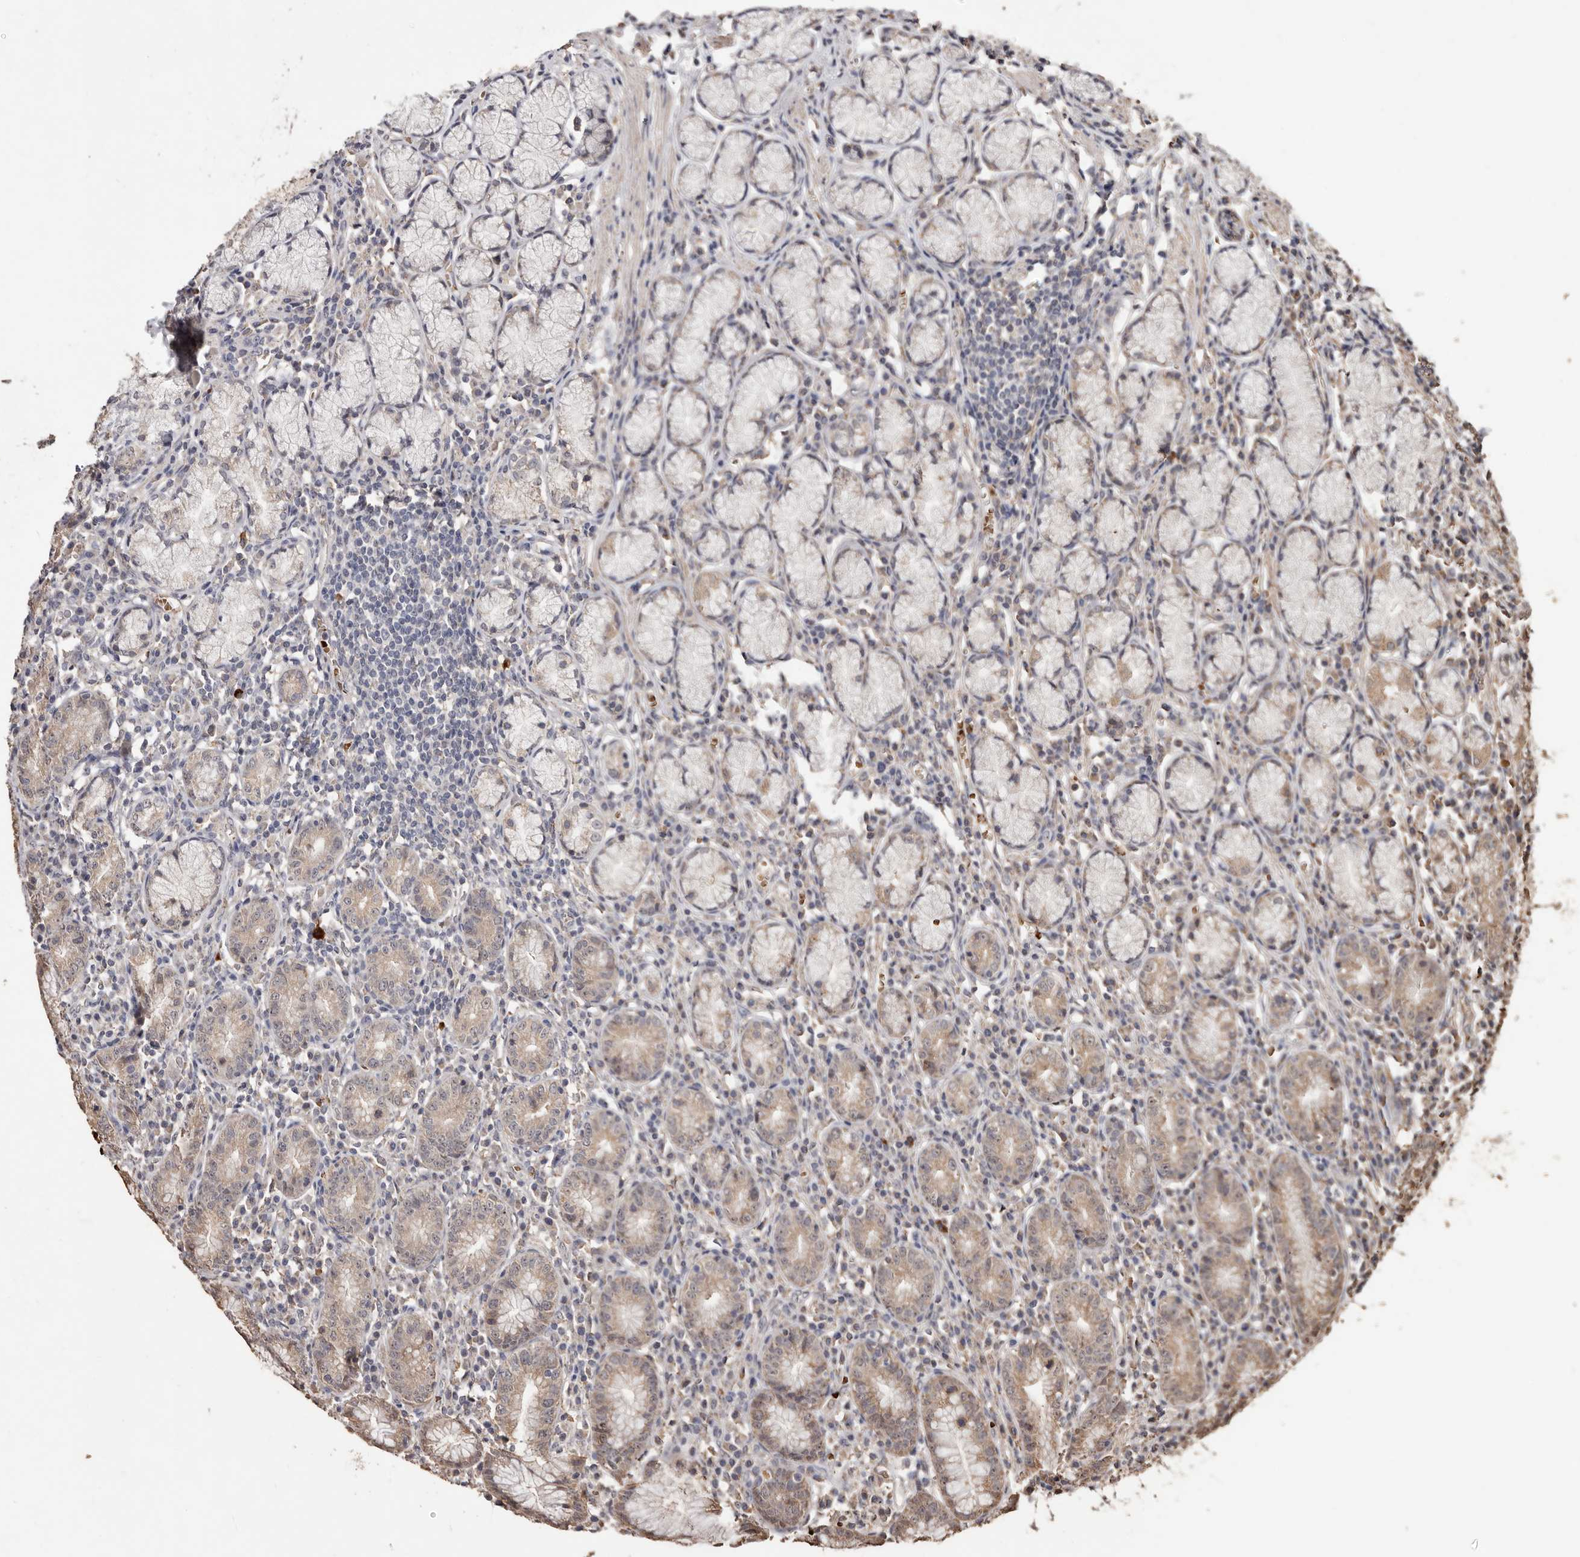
{"staining": {"intensity": "moderate", "quantity": "25%-75%", "location": "cytoplasmic/membranous"}, "tissue": "stomach", "cell_type": "Glandular cells", "image_type": "normal", "snomed": [{"axis": "morphology", "description": "Normal tissue, NOS"}, {"axis": "topography", "description": "Stomach"}], "caption": "Immunohistochemical staining of normal stomach displays moderate cytoplasmic/membranous protein expression in about 25%-75% of glandular cells.", "gene": "GRAMD2A", "patient": {"sex": "male", "age": 55}}